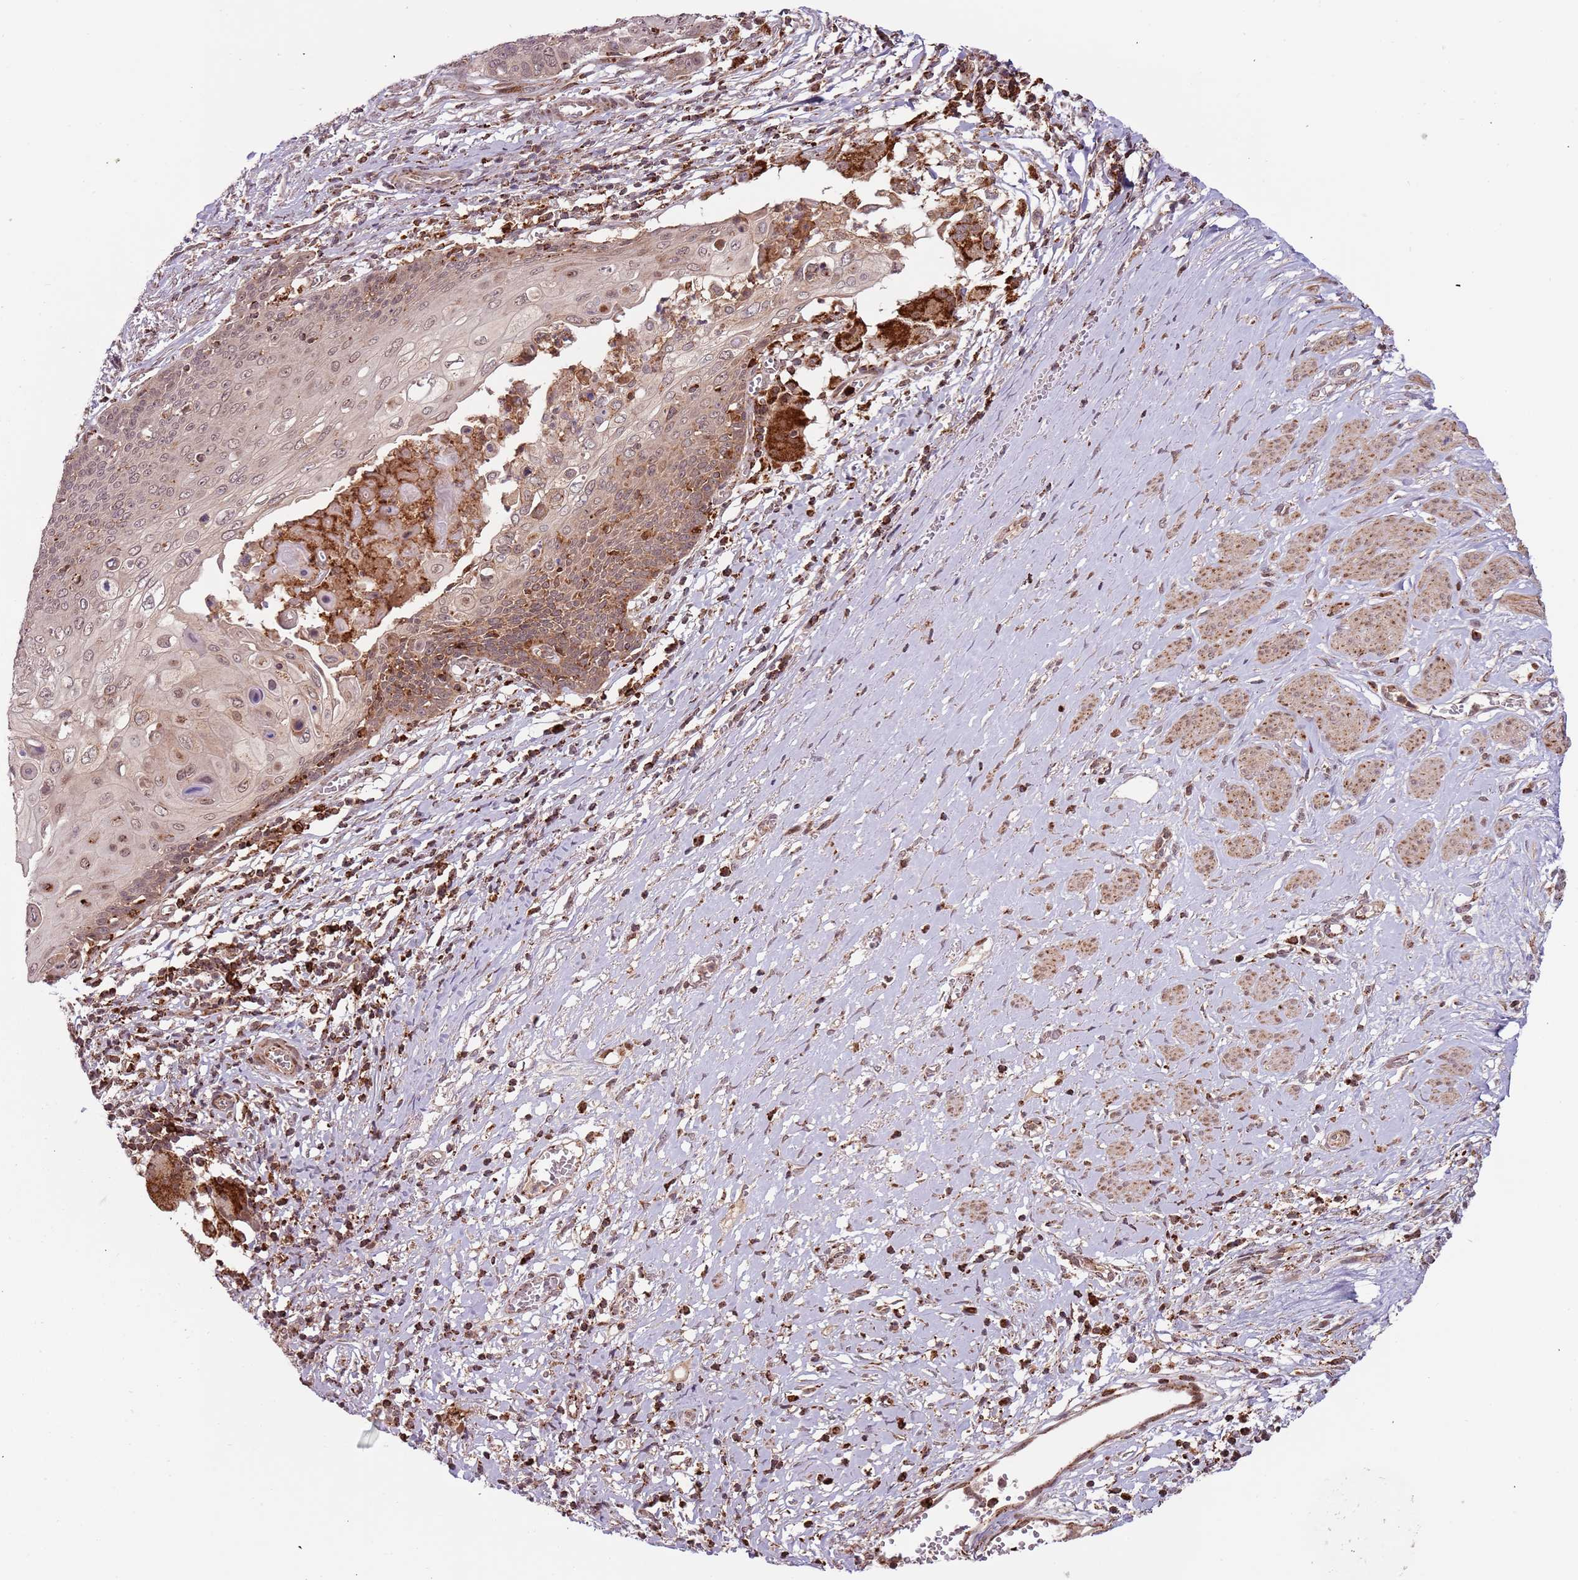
{"staining": {"intensity": "weak", "quantity": "25%-75%", "location": "cytoplasmic/membranous,nuclear"}, "tissue": "cervical cancer", "cell_type": "Tumor cells", "image_type": "cancer", "snomed": [{"axis": "morphology", "description": "Squamous cell carcinoma, NOS"}, {"axis": "topography", "description": "Cervix"}], "caption": "IHC of cervical cancer displays low levels of weak cytoplasmic/membranous and nuclear staining in approximately 25%-75% of tumor cells. (DAB IHC, brown staining for protein, blue staining for nuclei).", "gene": "ULK3", "patient": {"sex": "female", "age": 39}}